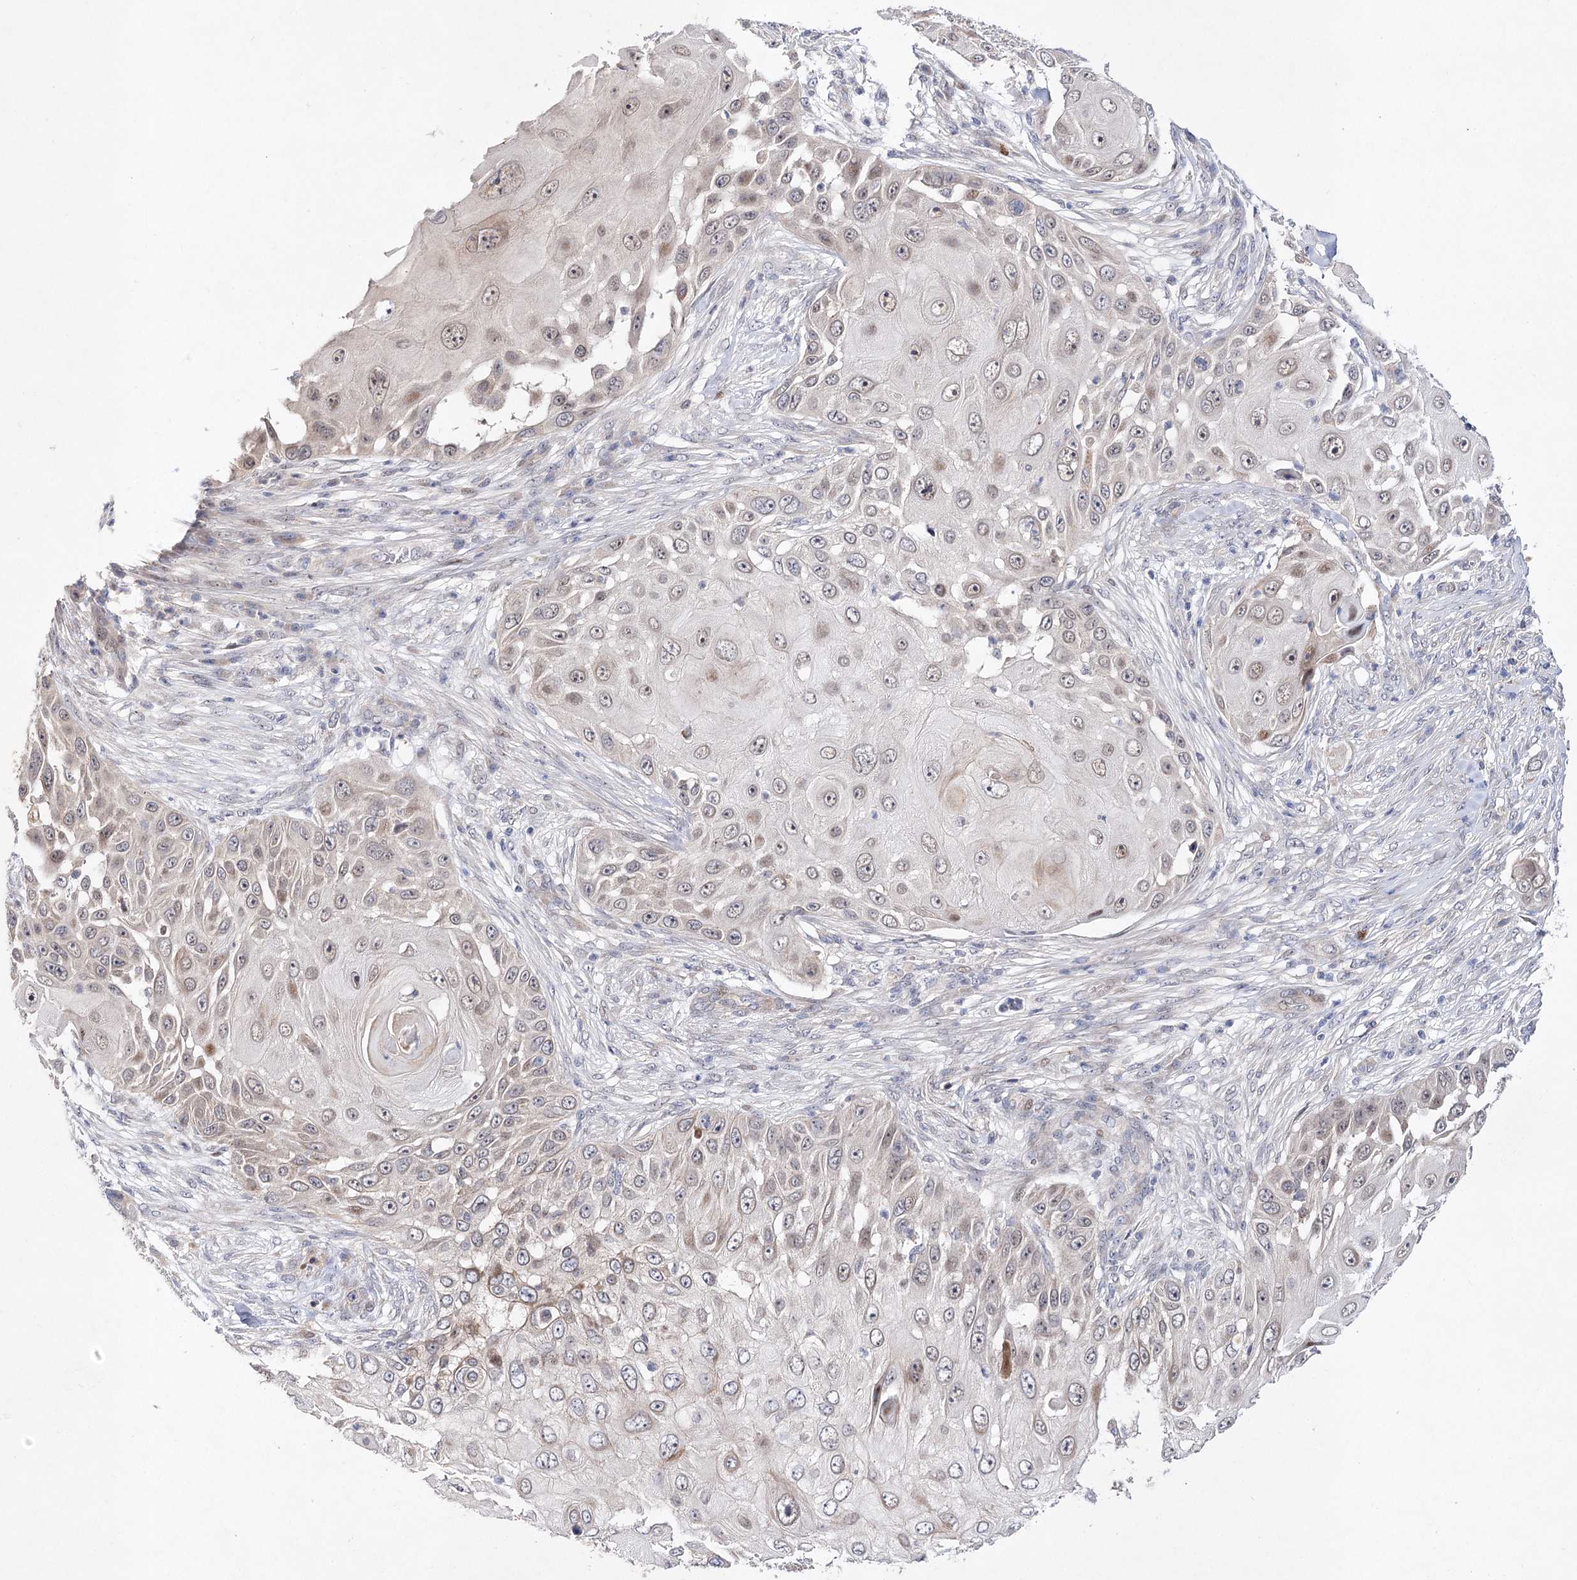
{"staining": {"intensity": "weak", "quantity": "25%-75%", "location": "cytoplasmic/membranous"}, "tissue": "skin cancer", "cell_type": "Tumor cells", "image_type": "cancer", "snomed": [{"axis": "morphology", "description": "Squamous cell carcinoma, NOS"}, {"axis": "topography", "description": "Skin"}], "caption": "Immunohistochemistry (IHC) histopathology image of neoplastic tissue: human skin cancer (squamous cell carcinoma) stained using immunohistochemistry demonstrates low levels of weak protein expression localized specifically in the cytoplasmic/membranous of tumor cells, appearing as a cytoplasmic/membranous brown color.", "gene": "ARHGAP32", "patient": {"sex": "female", "age": 44}}